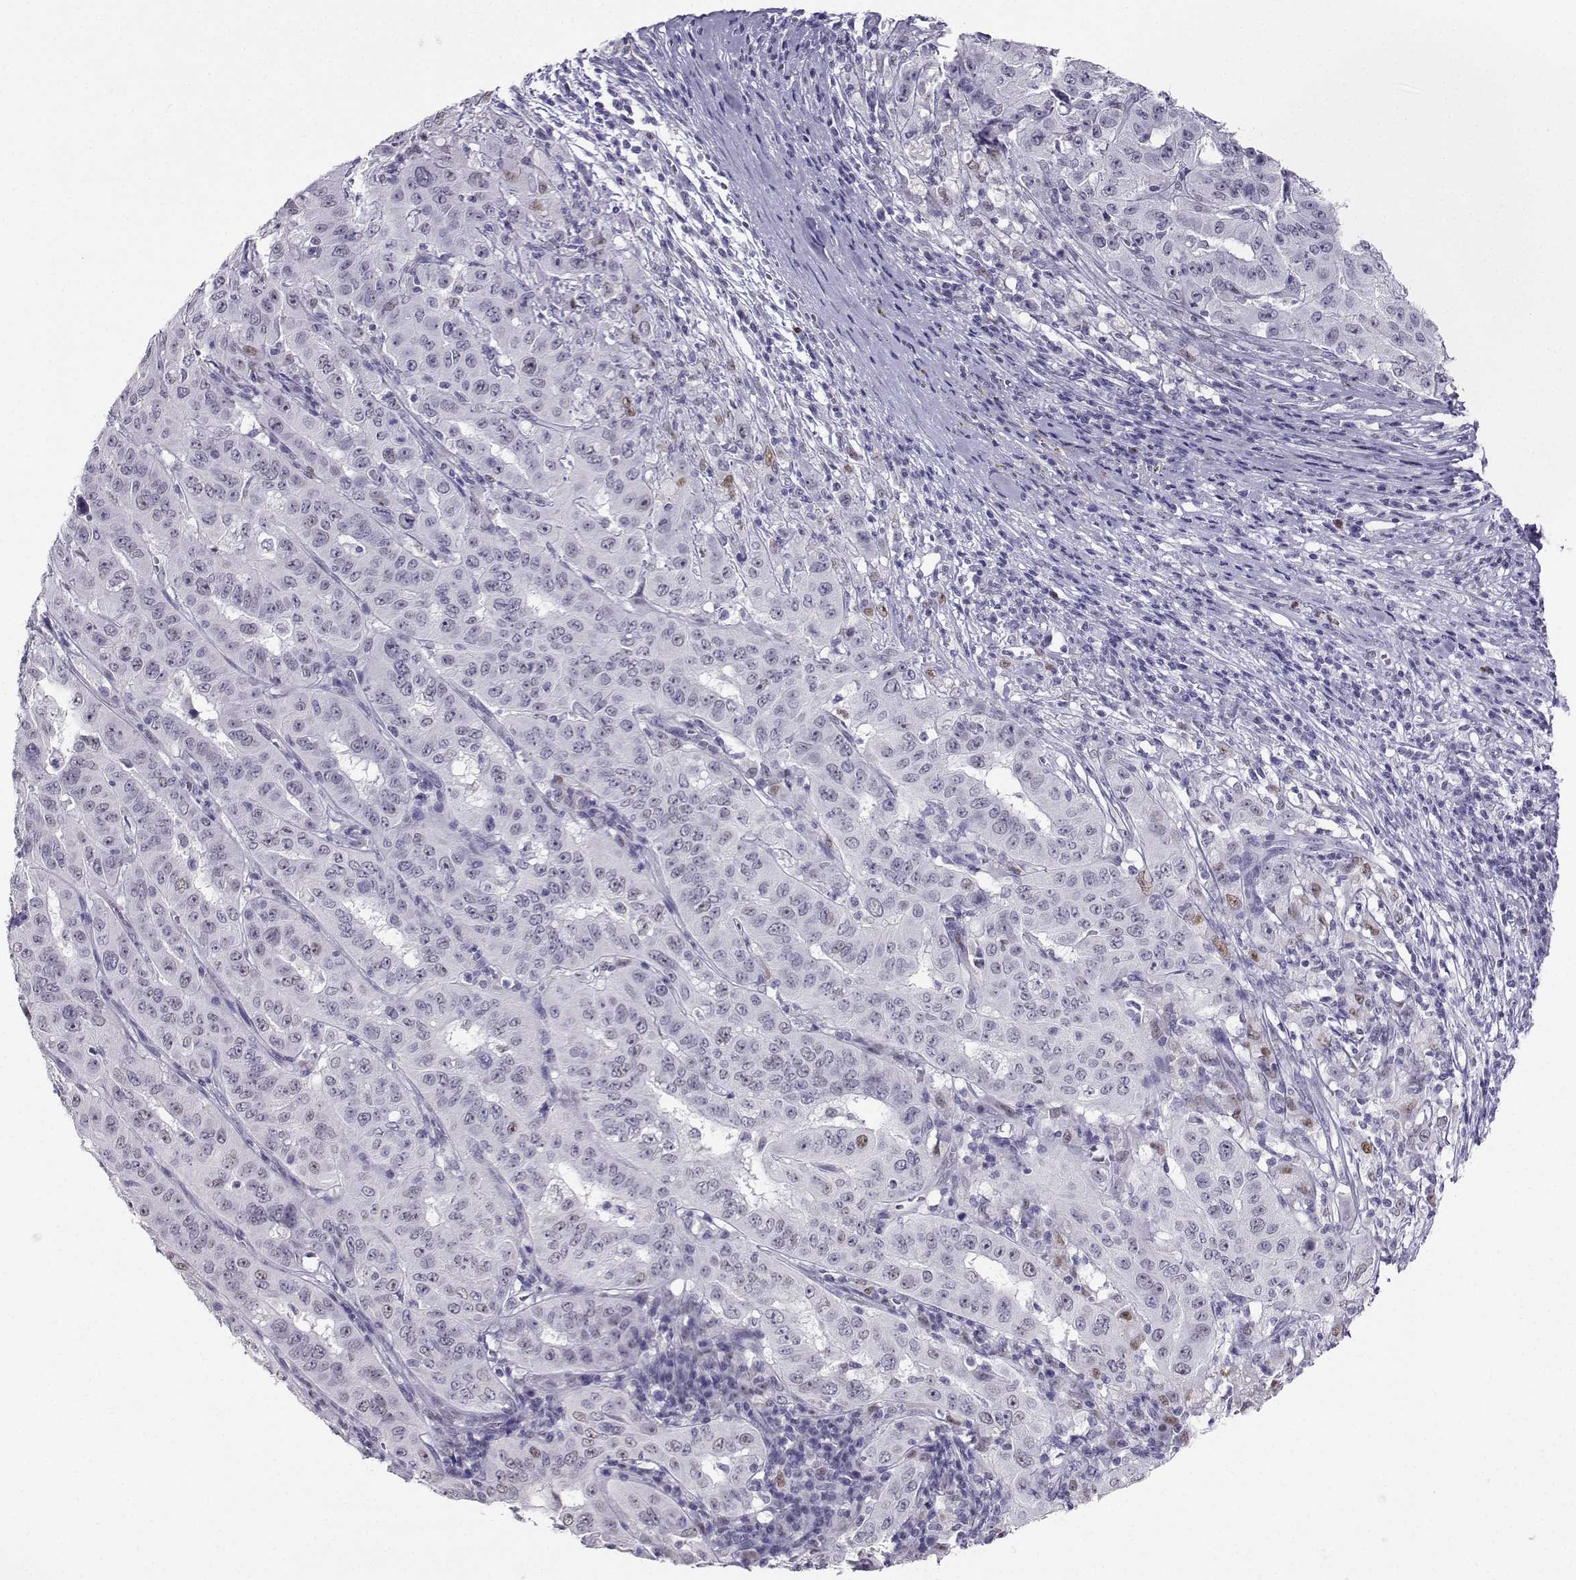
{"staining": {"intensity": "negative", "quantity": "none", "location": "none"}, "tissue": "pancreatic cancer", "cell_type": "Tumor cells", "image_type": "cancer", "snomed": [{"axis": "morphology", "description": "Adenocarcinoma, NOS"}, {"axis": "topography", "description": "Pancreas"}], "caption": "Tumor cells show no significant expression in pancreatic adenocarcinoma.", "gene": "TEDC2", "patient": {"sex": "male", "age": 63}}